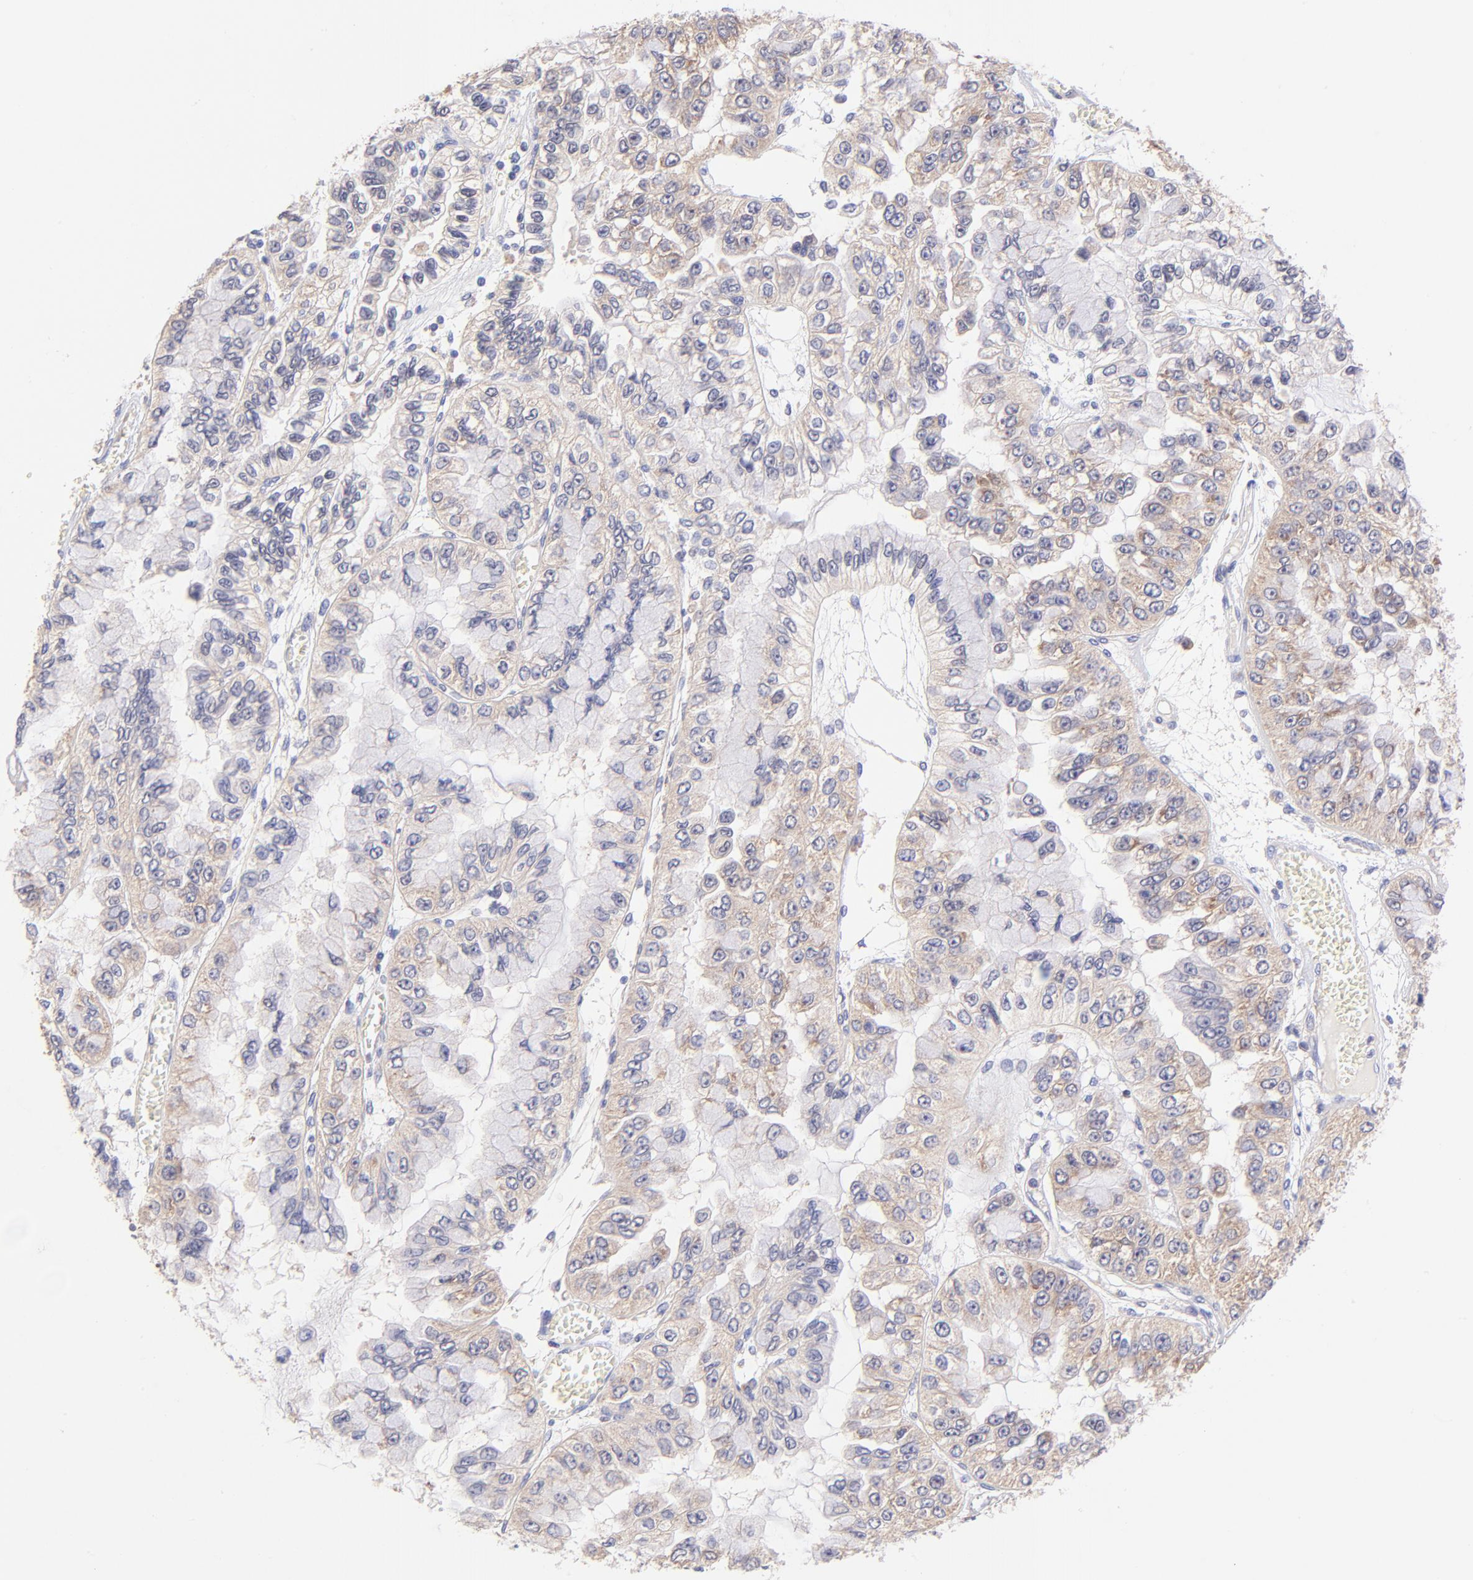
{"staining": {"intensity": "weak", "quantity": ">75%", "location": "cytoplasmic/membranous"}, "tissue": "liver cancer", "cell_type": "Tumor cells", "image_type": "cancer", "snomed": [{"axis": "morphology", "description": "Cholangiocarcinoma"}, {"axis": "topography", "description": "Liver"}], "caption": "Liver cholangiocarcinoma stained with a brown dye displays weak cytoplasmic/membranous positive staining in approximately >75% of tumor cells.", "gene": "RPL11", "patient": {"sex": "female", "age": 79}}